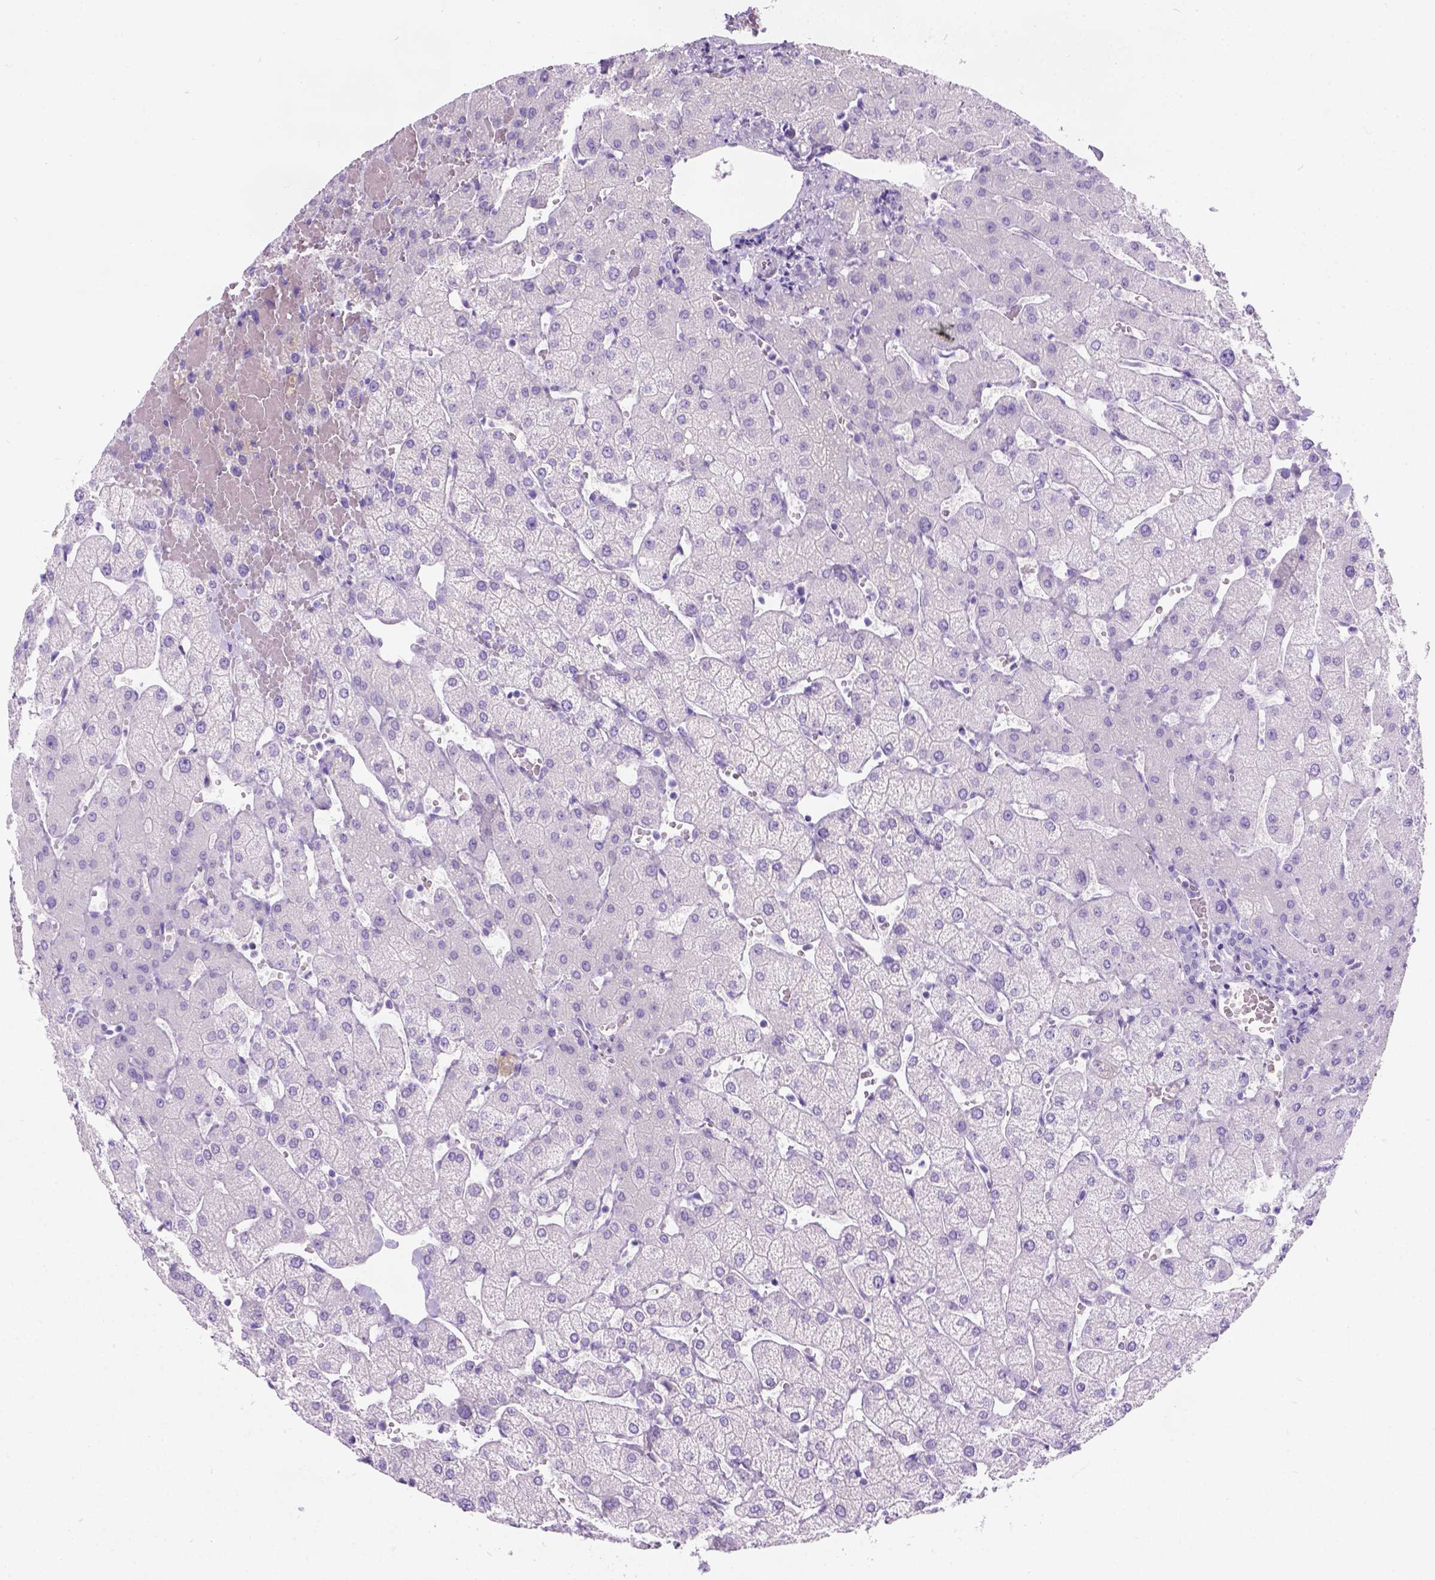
{"staining": {"intensity": "negative", "quantity": "none", "location": "none"}, "tissue": "liver", "cell_type": "Cholangiocytes", "image_type": "normal", "snomed": [{"axis": "morphology", "description": "Normal tissue, NOS"}, {"axis": "topography", "description": "Liver"}], "caption": "This photomicrograph is of unremarkable liver stained with immunohistochemistry (IHC) to label a protein in brown with the nuclei are counter-stained blue. There is no staining in cholangiocytes. (Stains: DAB (3,3'-diaminobenzidine) IHC with hematoxylin counter stain, Microscopy: brightfield microscopy at high magnification).", "gene": "C7orf57", "patient": {"sex": "female", "age": 54}}